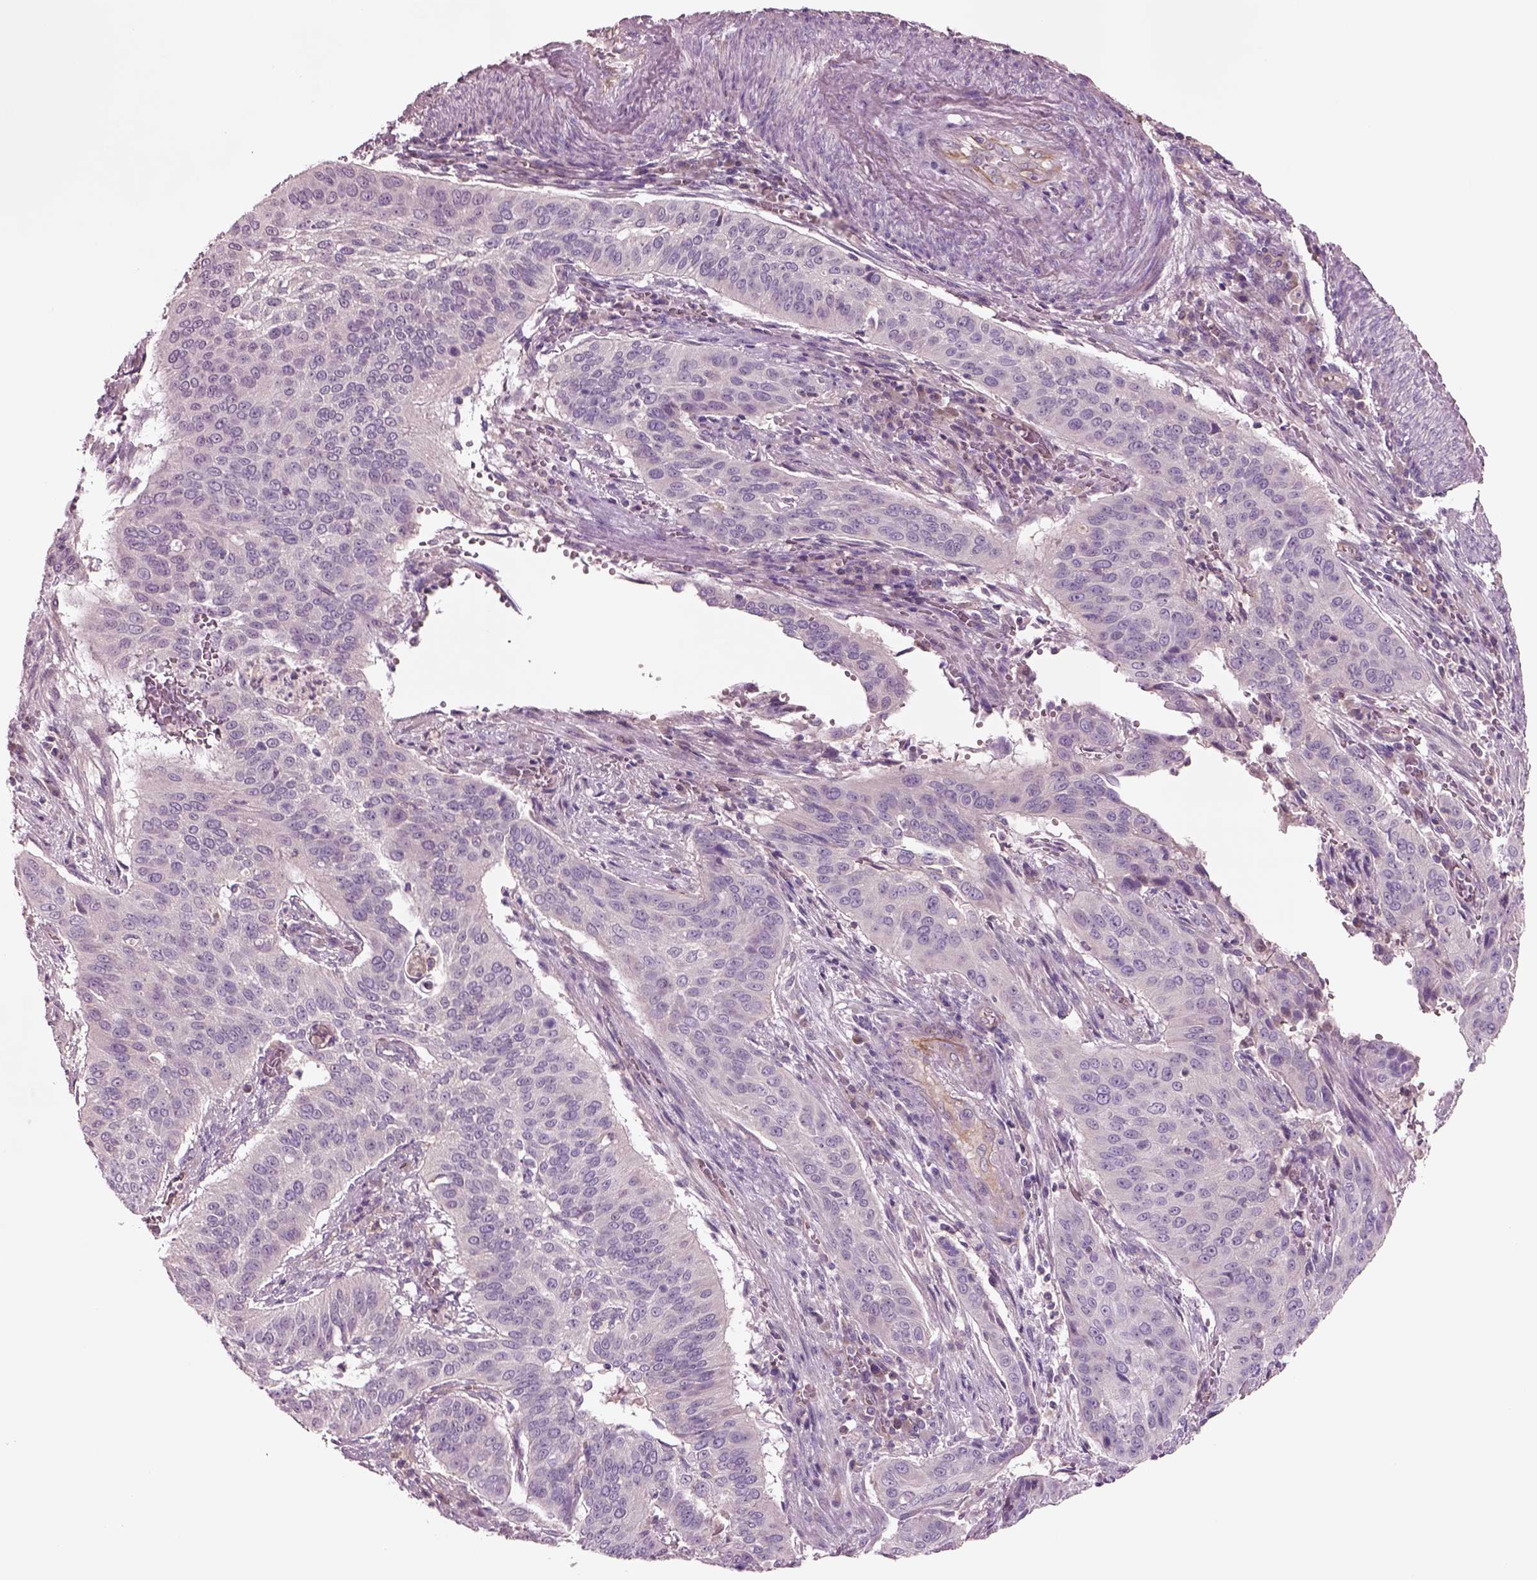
{"staining": {"intensity": "negative", "quantity": "none", "location": "none"}, "tissue": "cervical cancer", "cell_type": "Tumor cells", "image_type": "cancer", "snomed": [{"axis": "morphology", "description": "Squamous cell carcinoma, NOS"}, {"axis": "topography", "description": "Cervix"}], "caption": "High magnification brightfield microscopy of cervical cancer (squamous cell carcinoma) stained with DAB (brown) and counterstained with hematoxylin (blue): tumor cells show no significant expression.", "gene": "DUOXA2", "patient": {"sex": "female", "age": 39}}